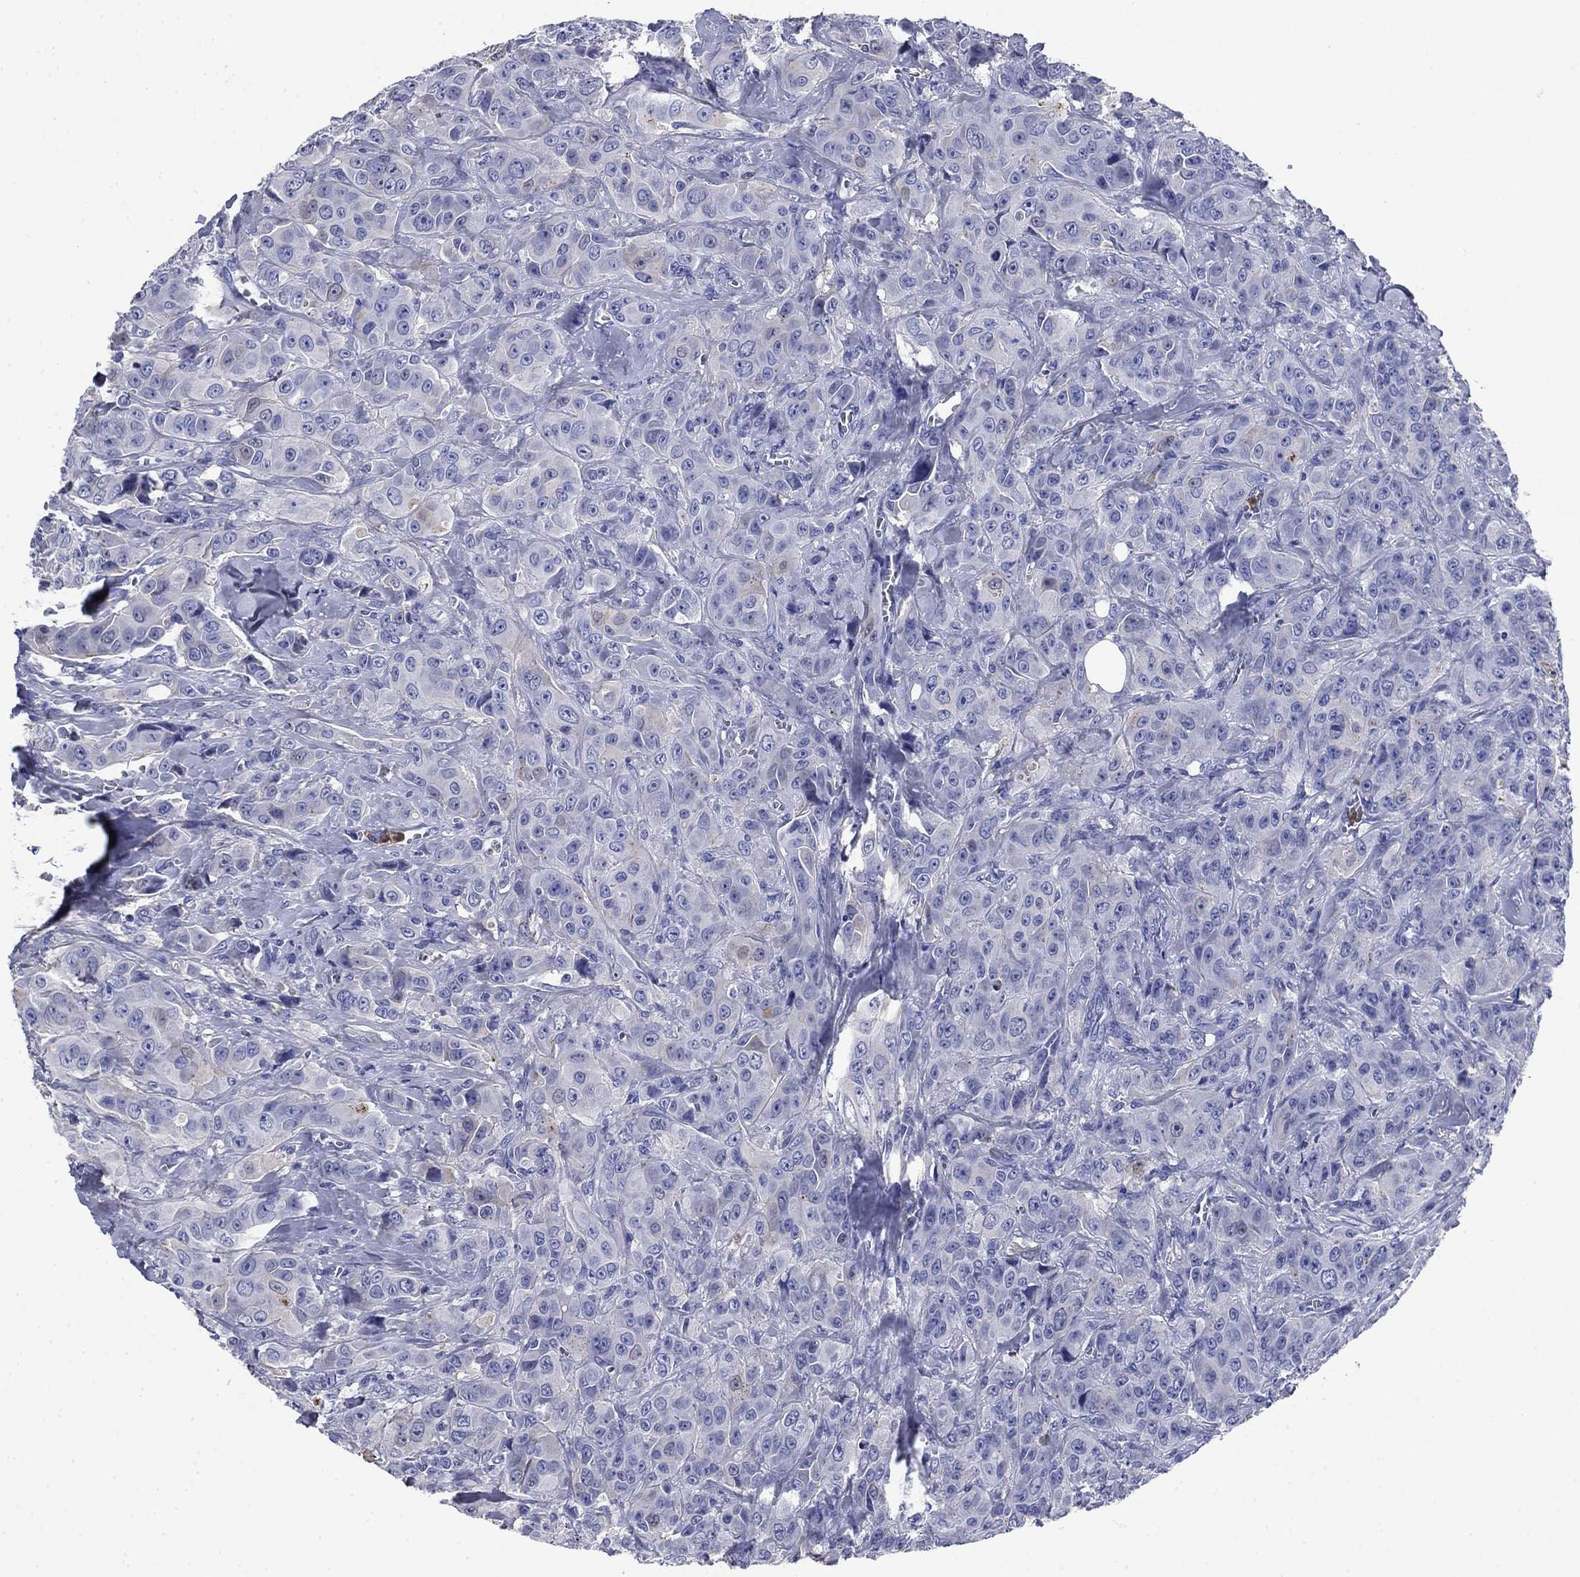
{"staining": {"intensity": "negative", "quantity": "none", "location": "none"}, "tissue": "breast cancer", "cell_type": "Tumor cells", "image_type": "cancer", "snomed": [{"axis": "morphology", "description": "Duct carcinoma"}, {"axis": "topography", "description": "Breast"}], "caption": "The immunohistochemistry (IHC) micrograph has no significant staining in tumor cells of invasive ductal carcinoma (breast) tissue.", "gene": "TFR2", "patient": {"sex": "female", "age": 43}}